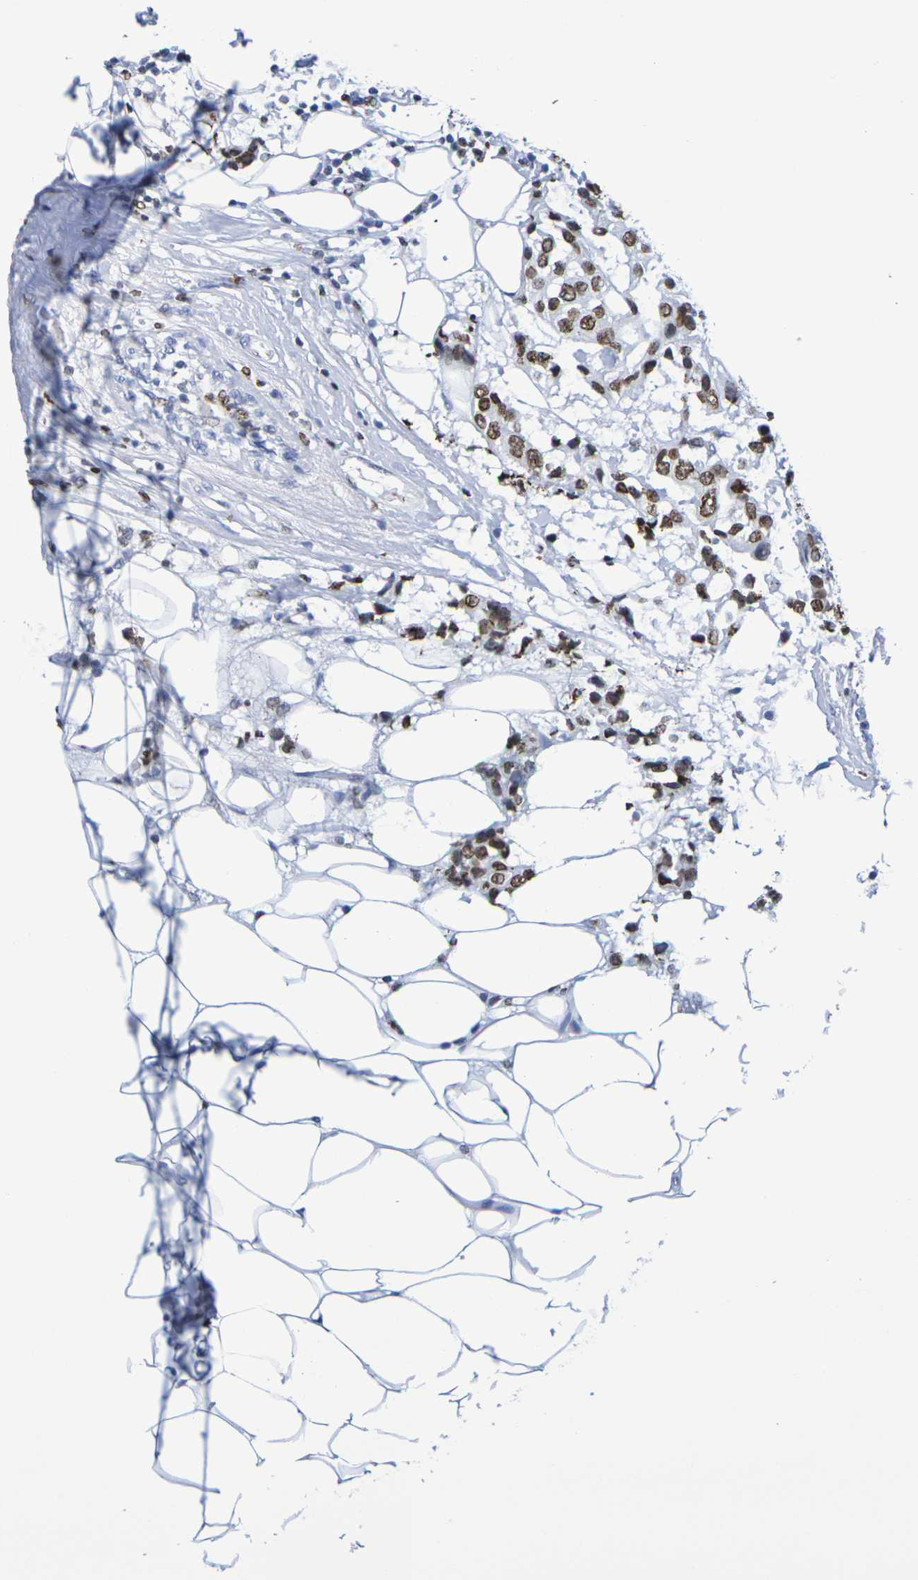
{"staining": {"intensity": "moderate", "quantity": ">75%", "location": "nuclear"}, "tissue": "breast cancer", "cell_type": "Tumor cells", "image_type": "cancer", "snomed": [{"axis": "morphology", "description": "Normal tissue, NOS"}, {"axis": "morphology", "description": "Duct carcinoma"}, {"axis": "topography", "description": "Breast"}], "caption": "There is medium levels of moderate nuclear staining in tumor cells of breast intraductal carcinoma, as demonstrated by immunohistochemical staining (brown color).", "gene": "H1-5", "patient": {"sex": "female", "age": 39}}